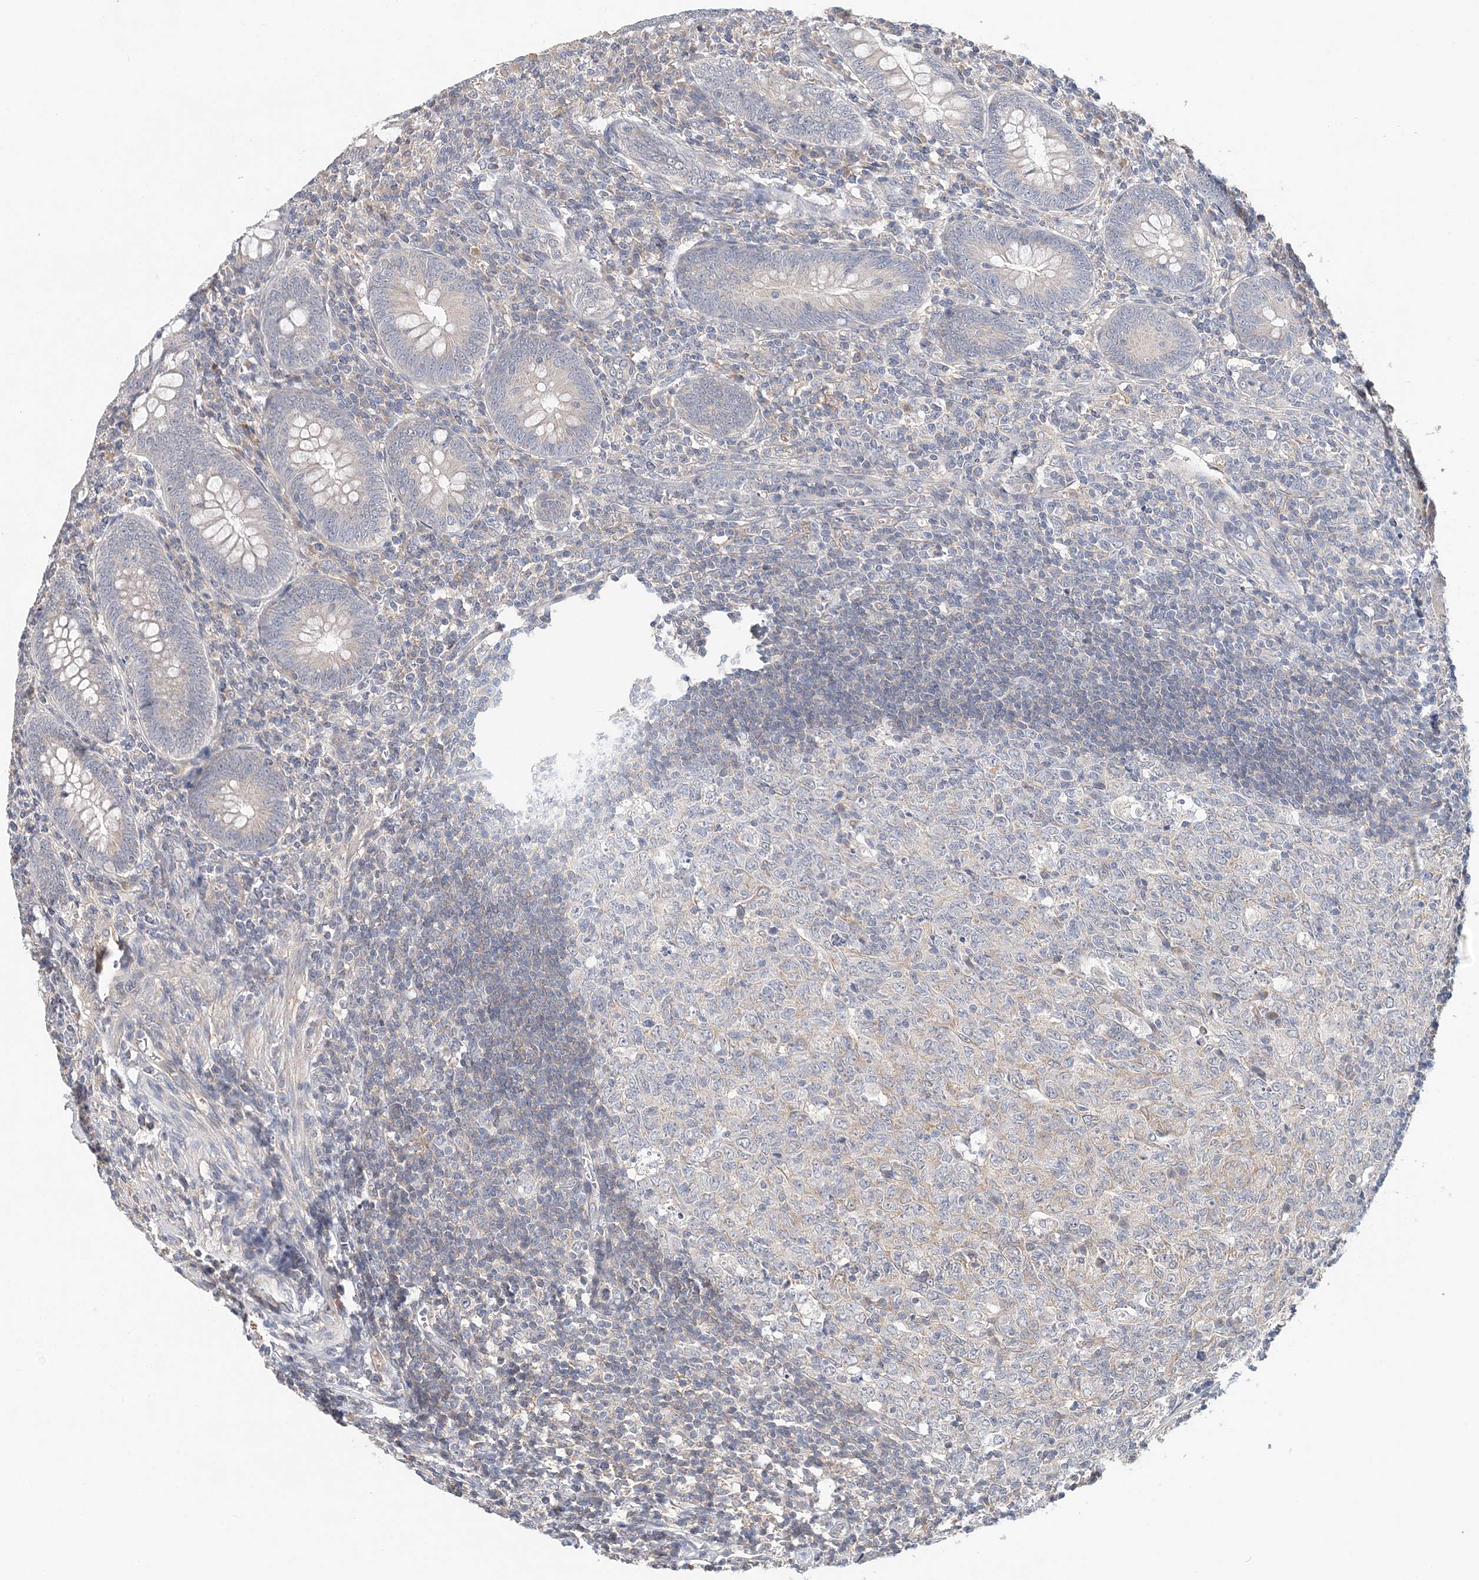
{"staining": {"intensity": "weak", "quantity": "<25%", "location": "cytoplasmic/membranous"}, "tissue": "appendix", "cell_type": "Glandular cells", "image_type": "normal", "snomed": [{"axis": "morphology", "description": "Normal tissue, NOS"}, {"axis": "topography", "description": "Appendix"}], "caption": "Protein analysis of normal appendix demonstrates no significant positivity in glandular cells. Nuclei are stained in blue.", "gene": "SYCP3", "patient": {"sex": "male", "age": 14}}